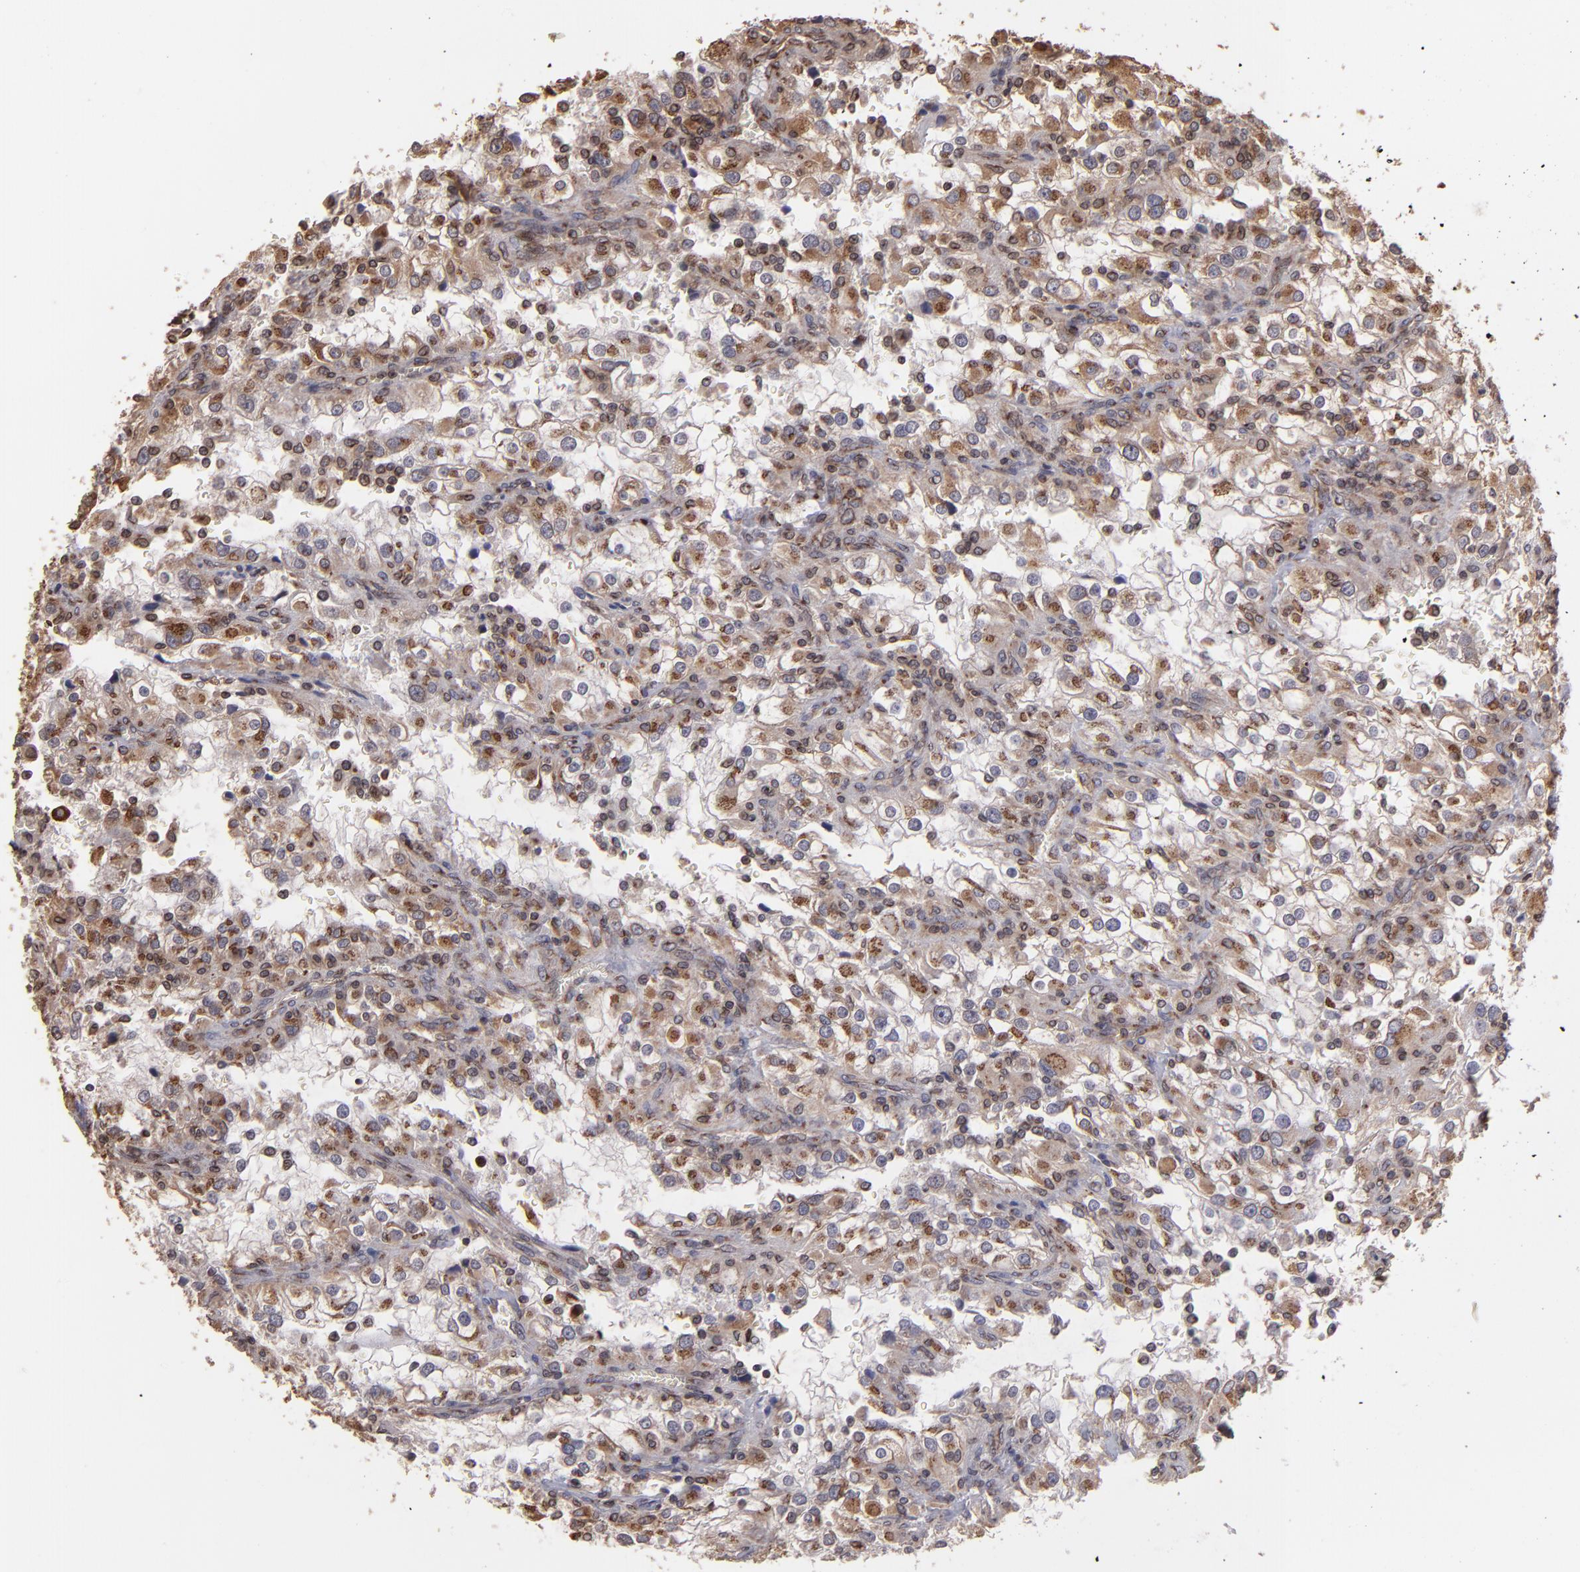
{"staining": {"intensity": "moderate", "quantity": "25%-75%", "location": "cytoplasmic/membranous"}, "tissue": "renal cancer", "cell_type": "Tumor cells", "image_type": "cancer", "snomed": [{"axis": "morphology", "description": "Adenocarcinoma, NOS"}, {"axis": "topography", "description": "Kidney"}], "caption": "Immunohistochemical staining of human renal adenocarcinoma displays medium levels of moderate cytoplasmic/membranous protein staining in approximately 25%-75% of tumor cells.", "gene": "TRIP11", "patient": {"sex": "female", "age": 52}}